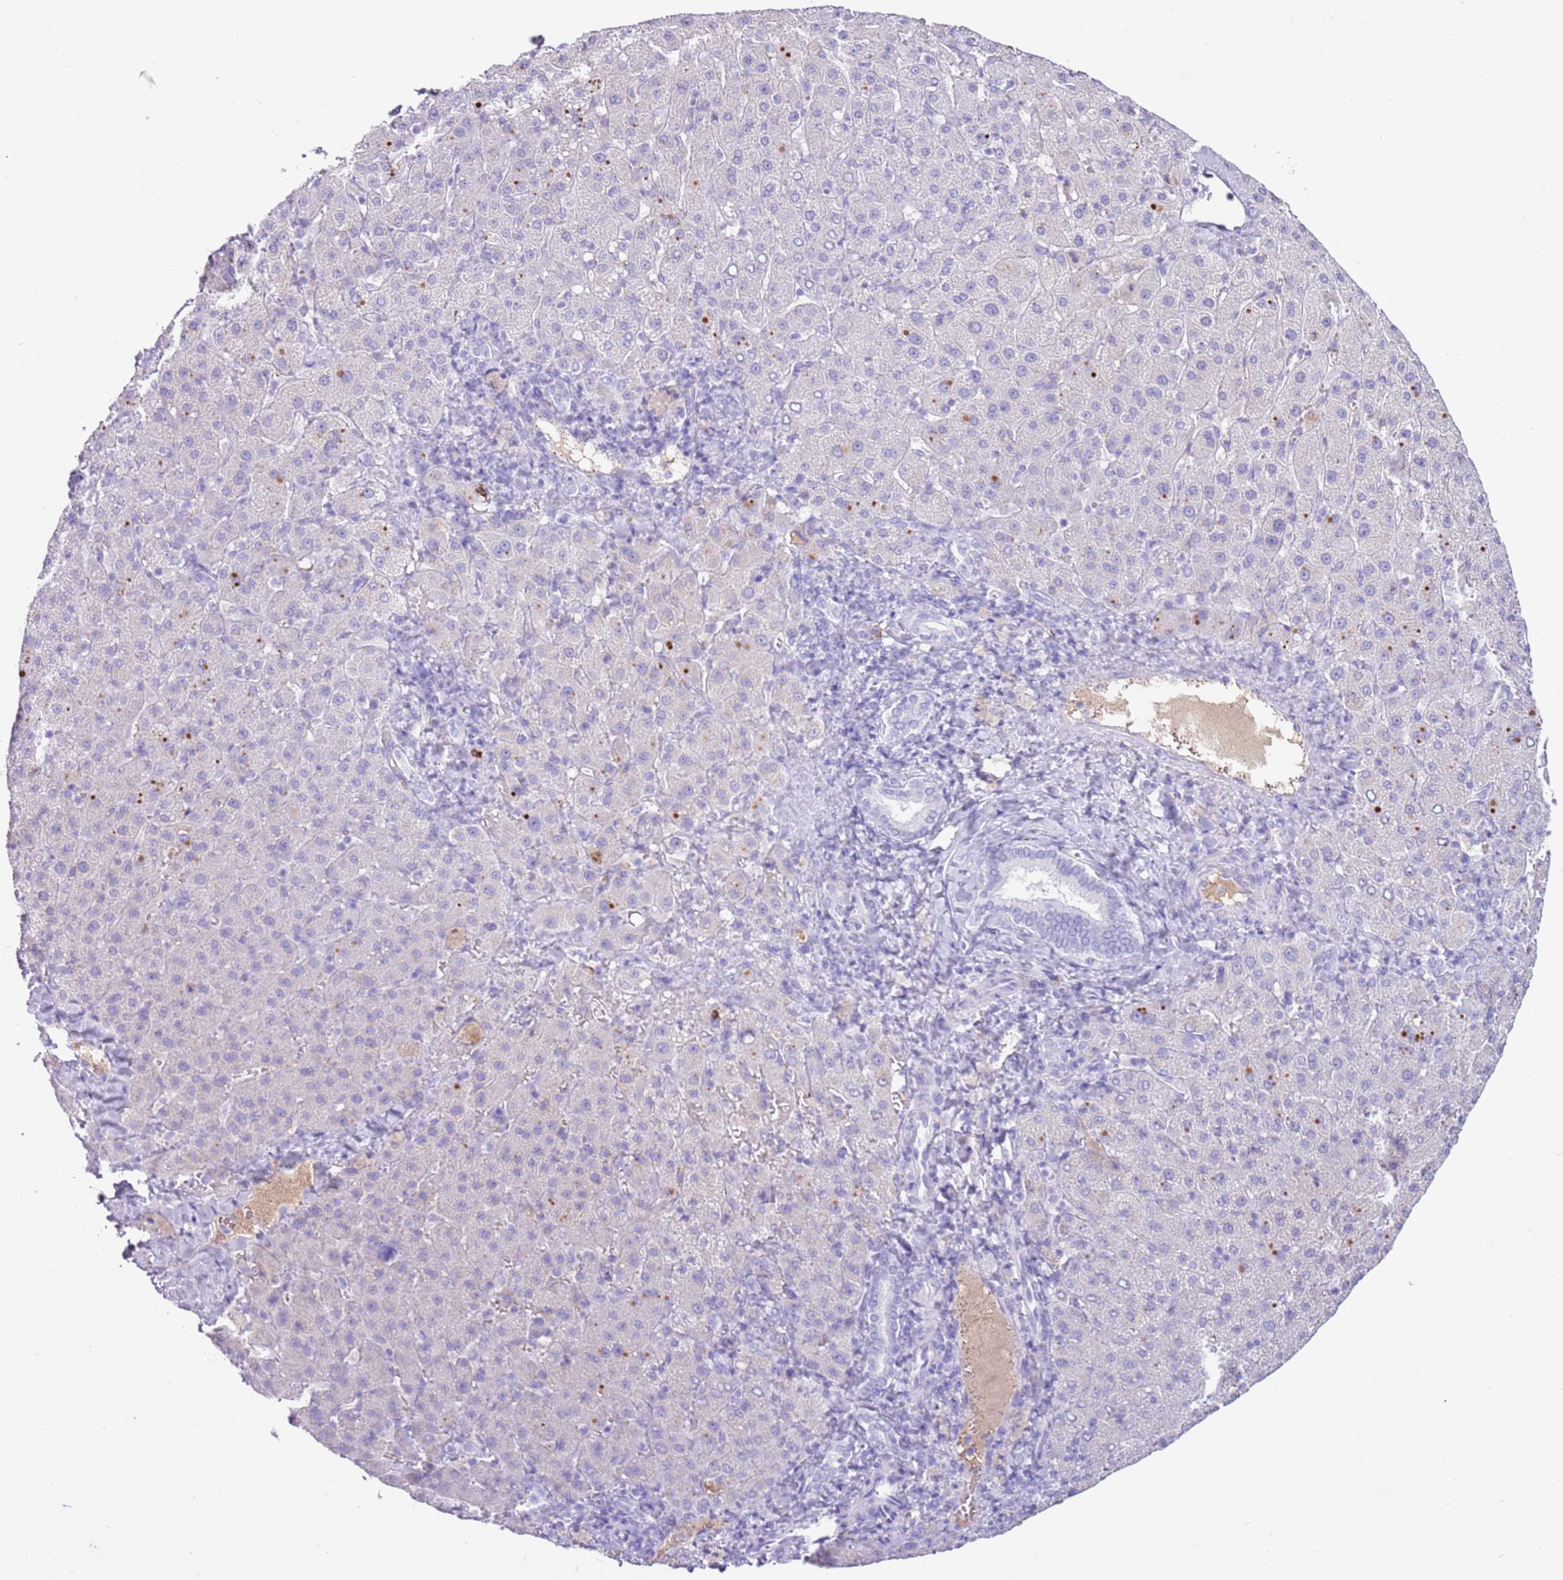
{"staining": {"intensity": "negative", "quantity": "none", "location": "none"}, "tissue": "liver cancer", "cell_type": "Tumor cells", "image_type": "cancer", "snomed": [{"axis": "morphology", "description": "Carcinoma, Hepatocellular, NOS"}, {"axis": "topography", "description": "Liver"}], "caption": "Protein analysis of liver hepatocellular carcinoma demonstrates no significant positivity in tumor cells.", "gene": "IGKV3D-11", "patient": {"sex": "female", "age": 58}}